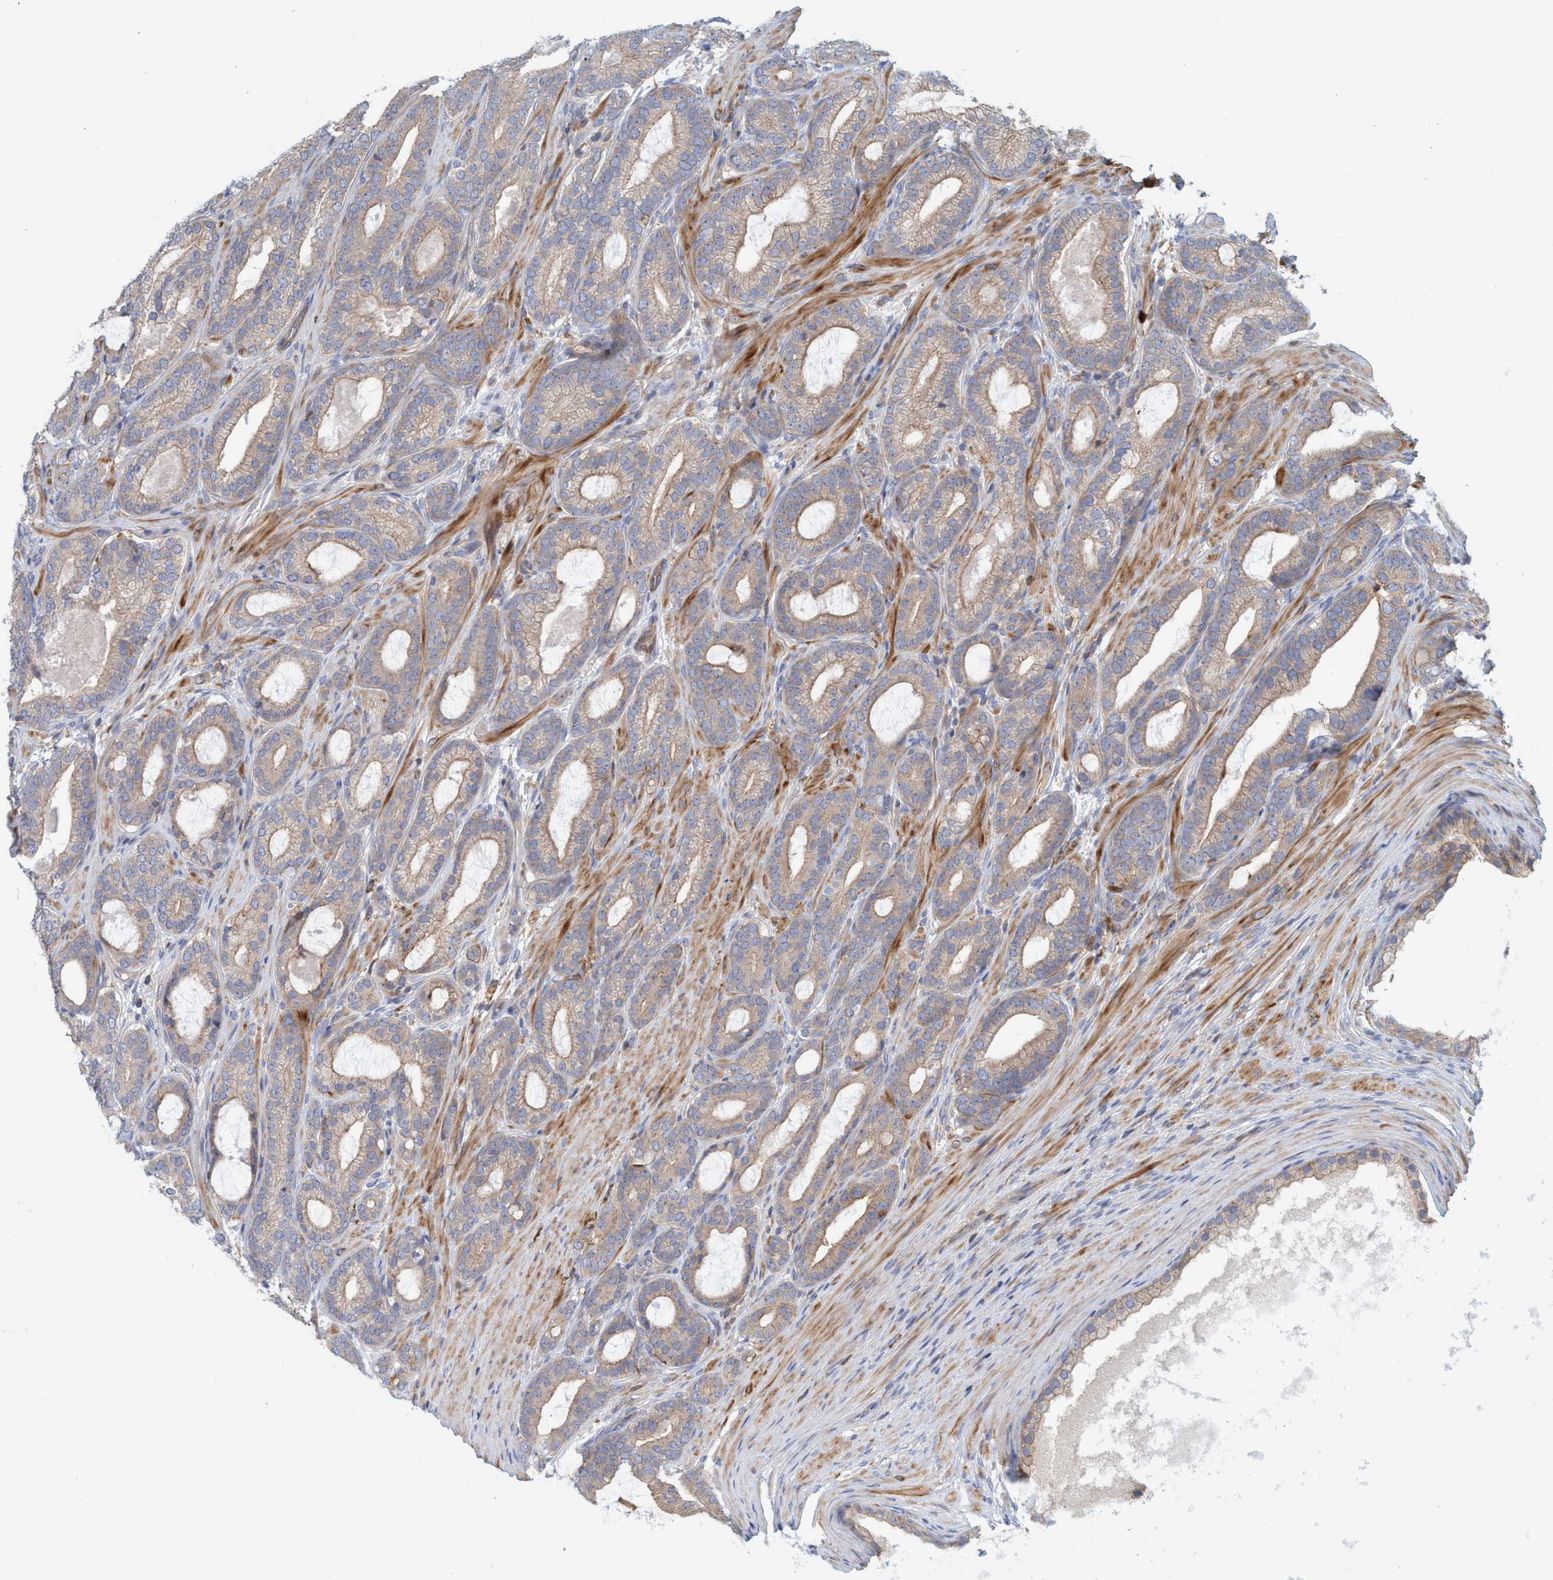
{"staining": {"intensity": "weak", "quantity": ">75%", "location": "cytoplasmic/membranous"}, "tissue": "prostate cancer", "cell_type": "Tumor cells", "image_type": "cancer", "snomed": [{"axis": "morphology", "description": "Adenocarcinoma, High grade"}, {"axis": "topography", "description": "Prostate"}], "caption": "The immunohistochemical stain highlights weak cytoplasmic/membranous staining in tumor cells of prostate cancer tissue.", "gene": "SPECC1", "patient": {"sex": "male", "age": 60}}